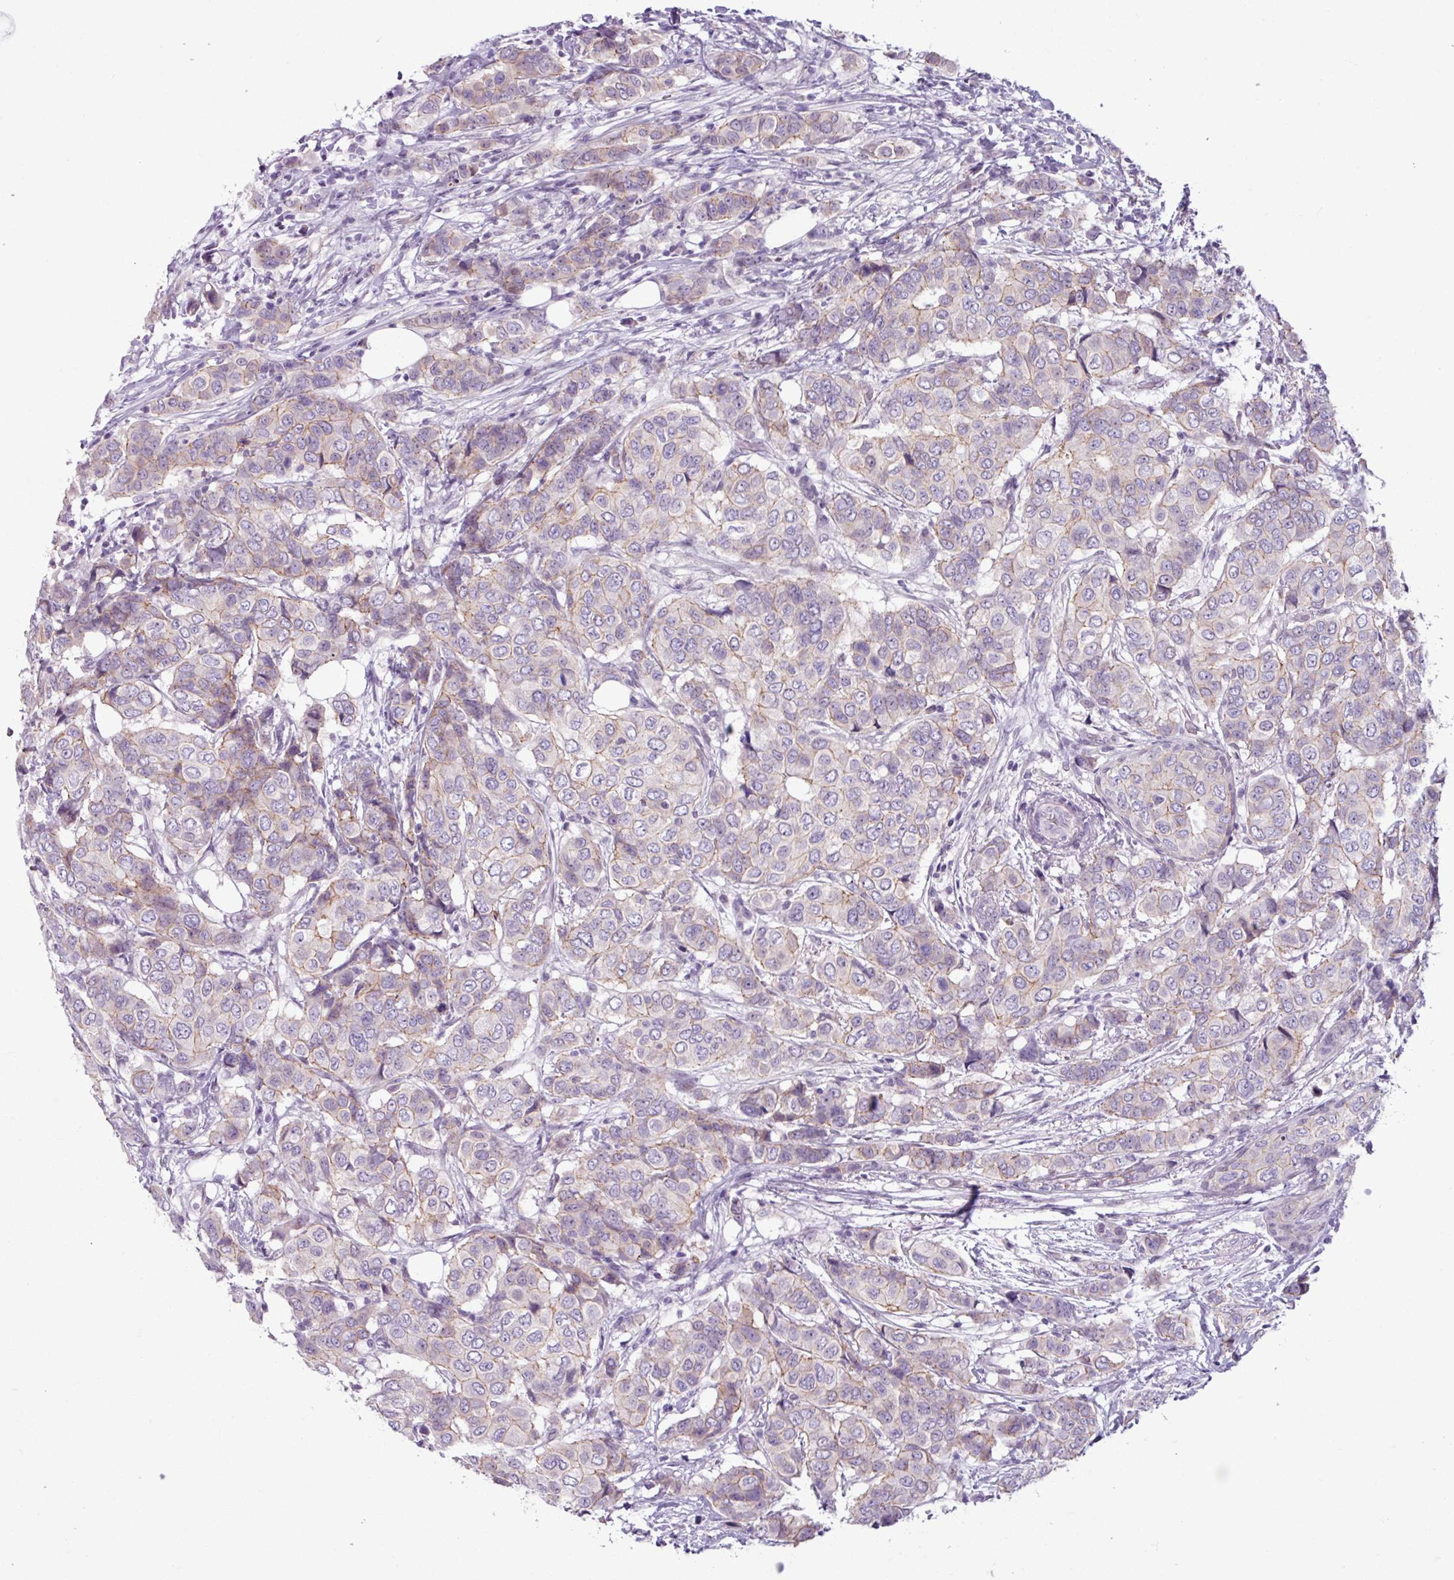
{"staining": {"intensity": "weak", "quantity": "<25%", "location": "cytoplasmic/membranous"}, "tissue": "breast cancer", "cell_type": "Tumor cells", "image_type": "cancer", "snomed": [{"axis": "morphology", "description": "Lobular carcinoma"}, {"axis": "topography", "description": "Breast"}], "caption": "DAB (3,3'-diaminobenzidine) immunohistochemical staining of breast cancer (lobular carcinoma) exhibits no significant staining in tumor cells.", "gene": "PNMA6A", "patient": {"sex": "female", "age": 51}}